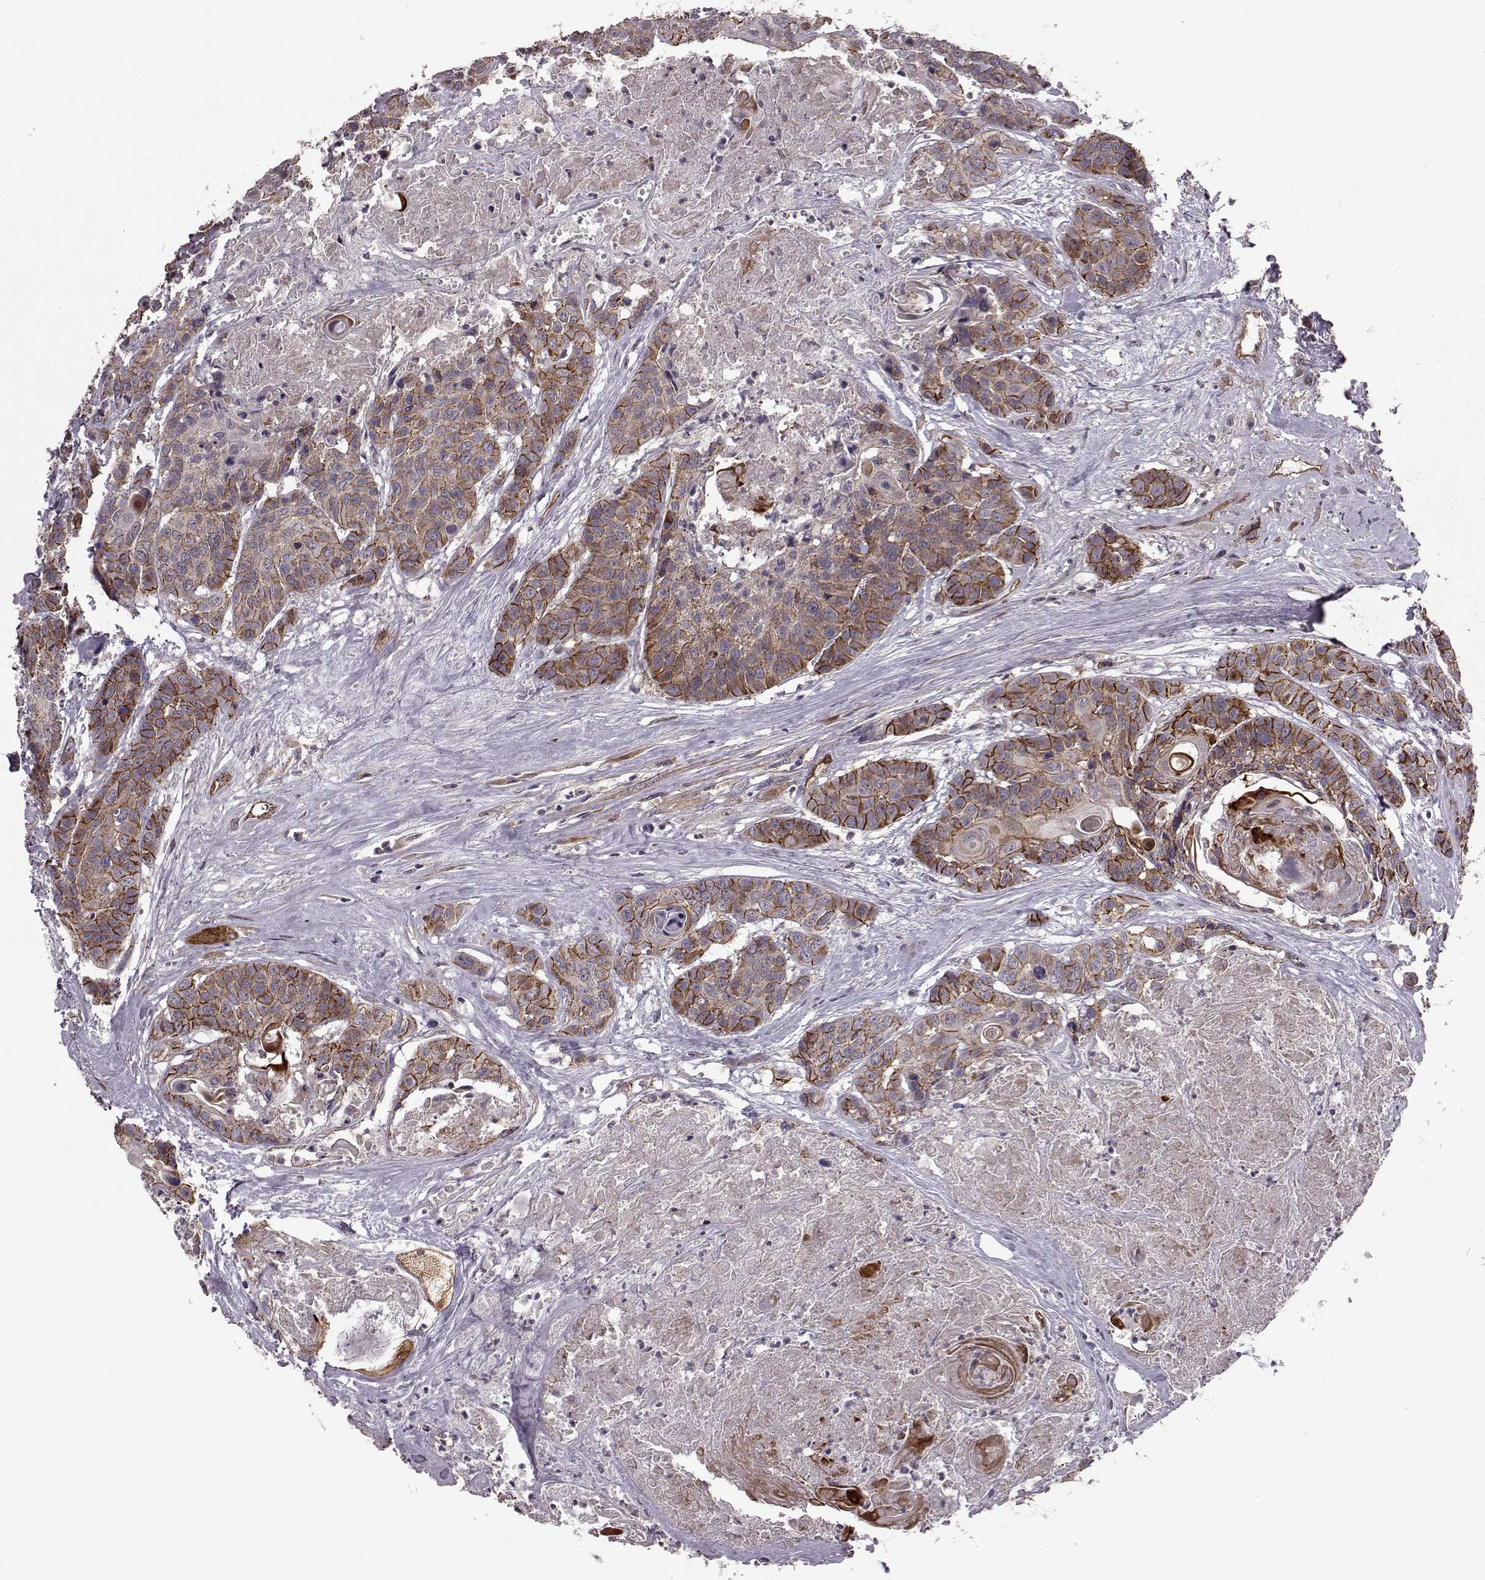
{"staining": {"intensity": "strong", "quantity": ">75%", "location": "cytoplasmic/membranous"}, "tissue": "head and neck cancer", "cell_type": "Tumor cells", "image_type": "cancer", "snomed": [{"axis": "morphology", "description": "Squamous cell carcinoma, NOS"}, {"axis": "topography", "description": "Oral tissue"}, {"axis": "topography", "description": "Head-Neck"}], "caption": "Head and neck cancer (squamous cell carcinoma) stained with immunohistochemistry displays strong cytoplasmic/membranous positivity in about >75% of tumor cells.", "gene": "SYNPO", "patient": {"sex": "male", "age": 56}}